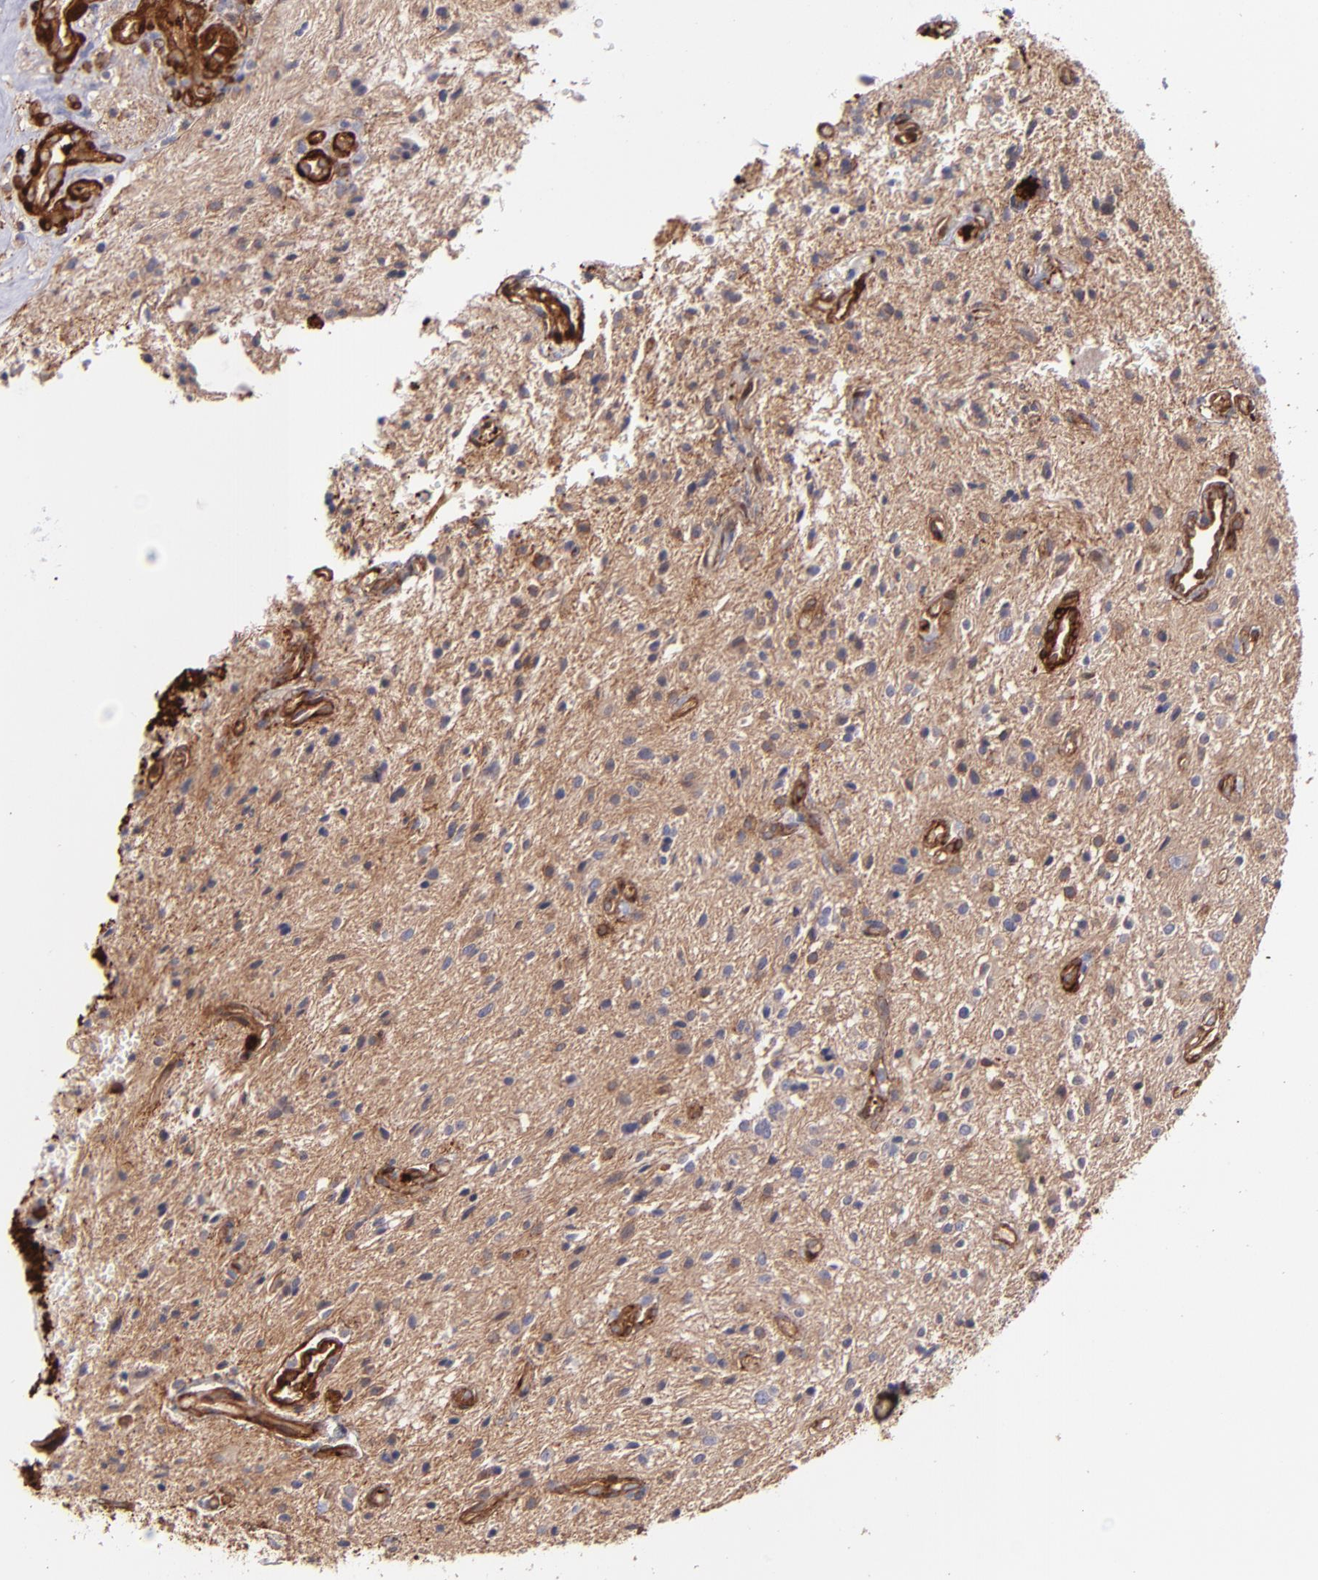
{"staining": {"intensity": "moderate", "quantity": "25%-75%", "location": "cytoplasmic/membranous"}, "tissue": "glioma", "cell_type": "Tumor cells", "image_type": "cancer", "snomed": [{"axis": "morphology", "description": "Glioma, malignant, NOS"}, {"axis": "topography", "description": "Cerebellum"}], "caption": "Protein expression analysis of glioma (malignant) reveals moderate cytoplasmic/membranous positivity in approximately 25%-75% of tumor cells. (DAB (3,3'-diaminobenzidine) IHC, brown staining for protein, blue staining for nuclei).", "gene": "VCL", "patient": {"sex": "female", "age": 10}}